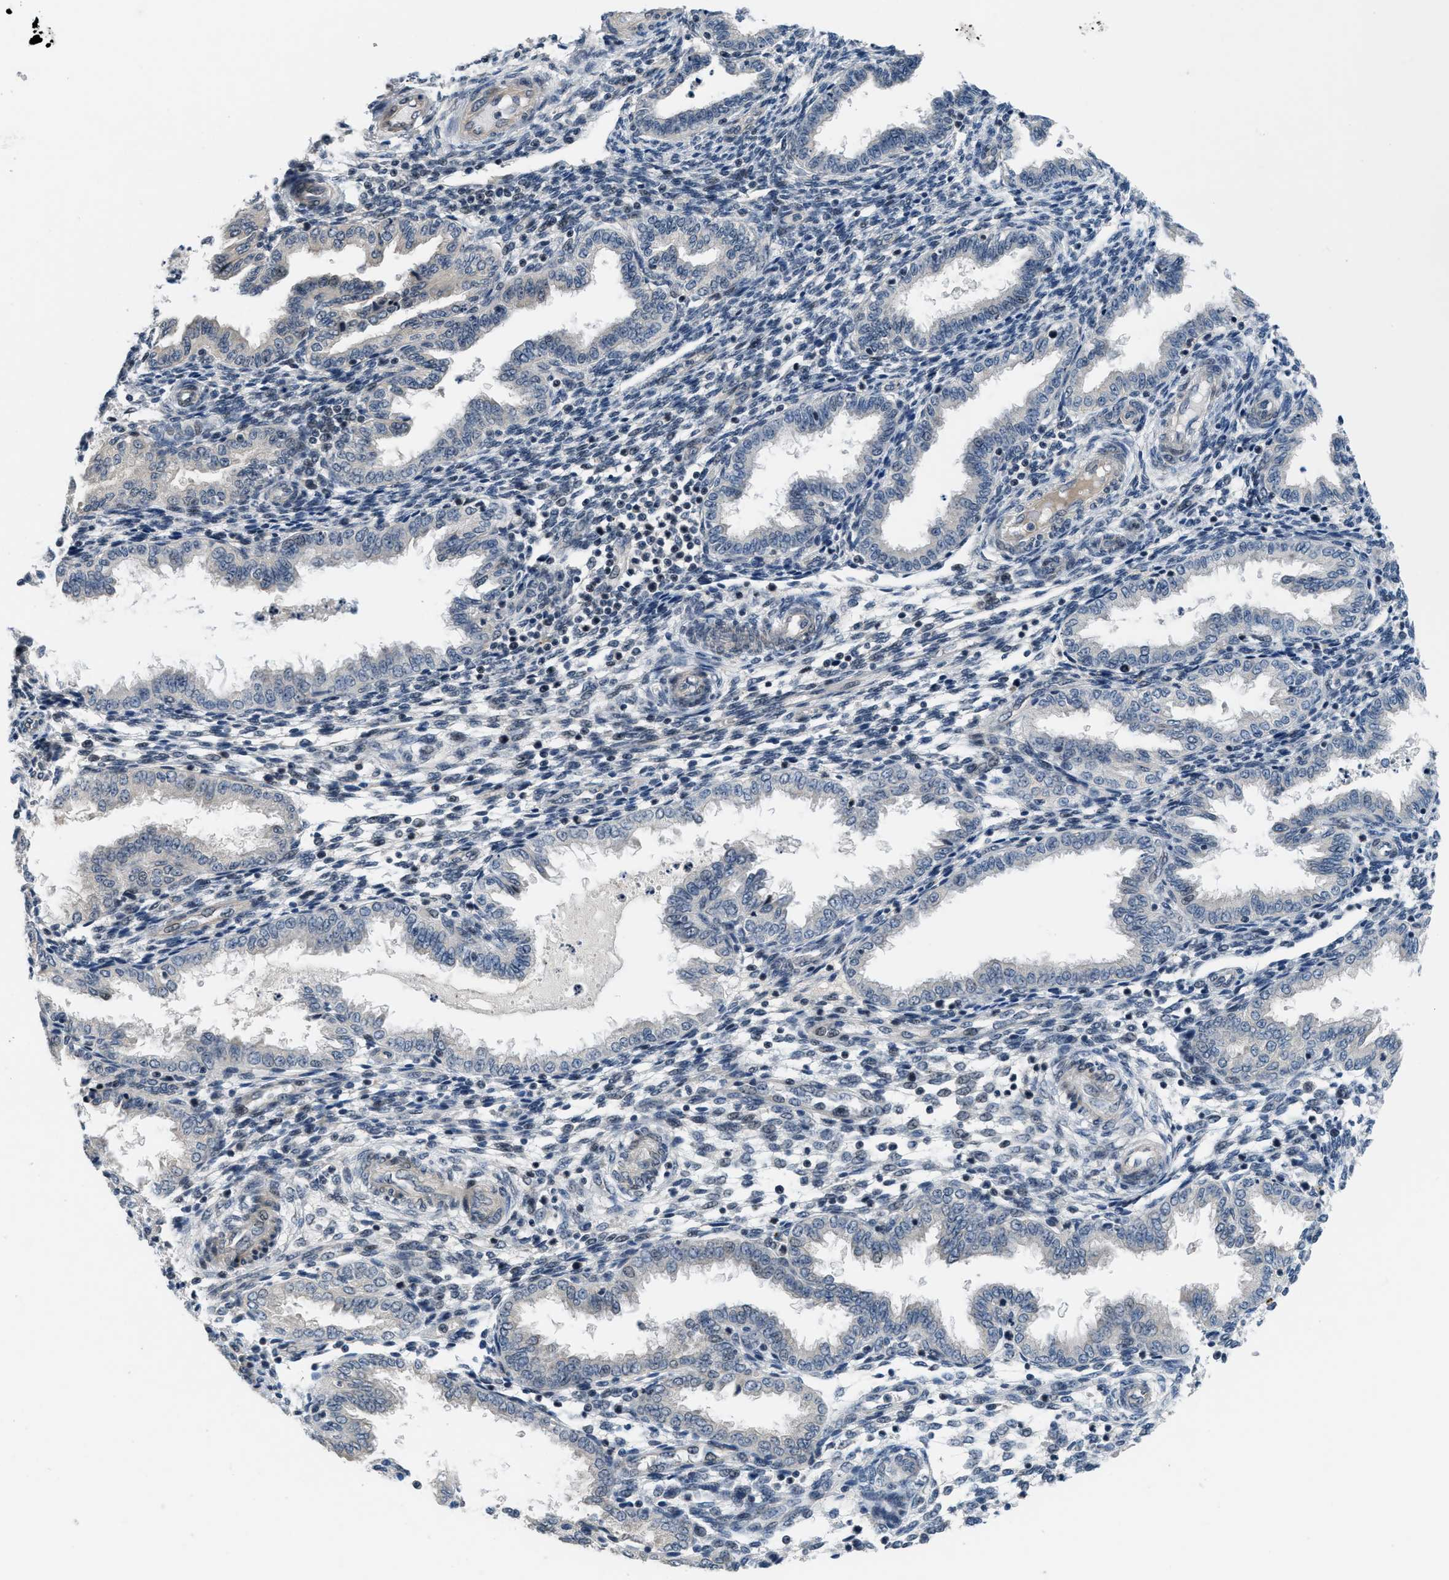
{"staining": {"intensity": "moderate", "quantity": "<25%", "location": "nuclear"}, "tissue": "endometrium", "cell_type": "Cells in endometrial stroma", "image_type": "normal", "snomed": [{"axis": "morphology", "description": "Normal tissue, NOS"}, {"axis": "topography", "description": "Endometrium"}], "caption": "Endometrium stained for a protein (brown) exhibits moderate nuclear positive positivity in about <25% of cells in endometrial stroma.", "gene": "SETD5", "patient": {"sex": "female", "age": 33}}